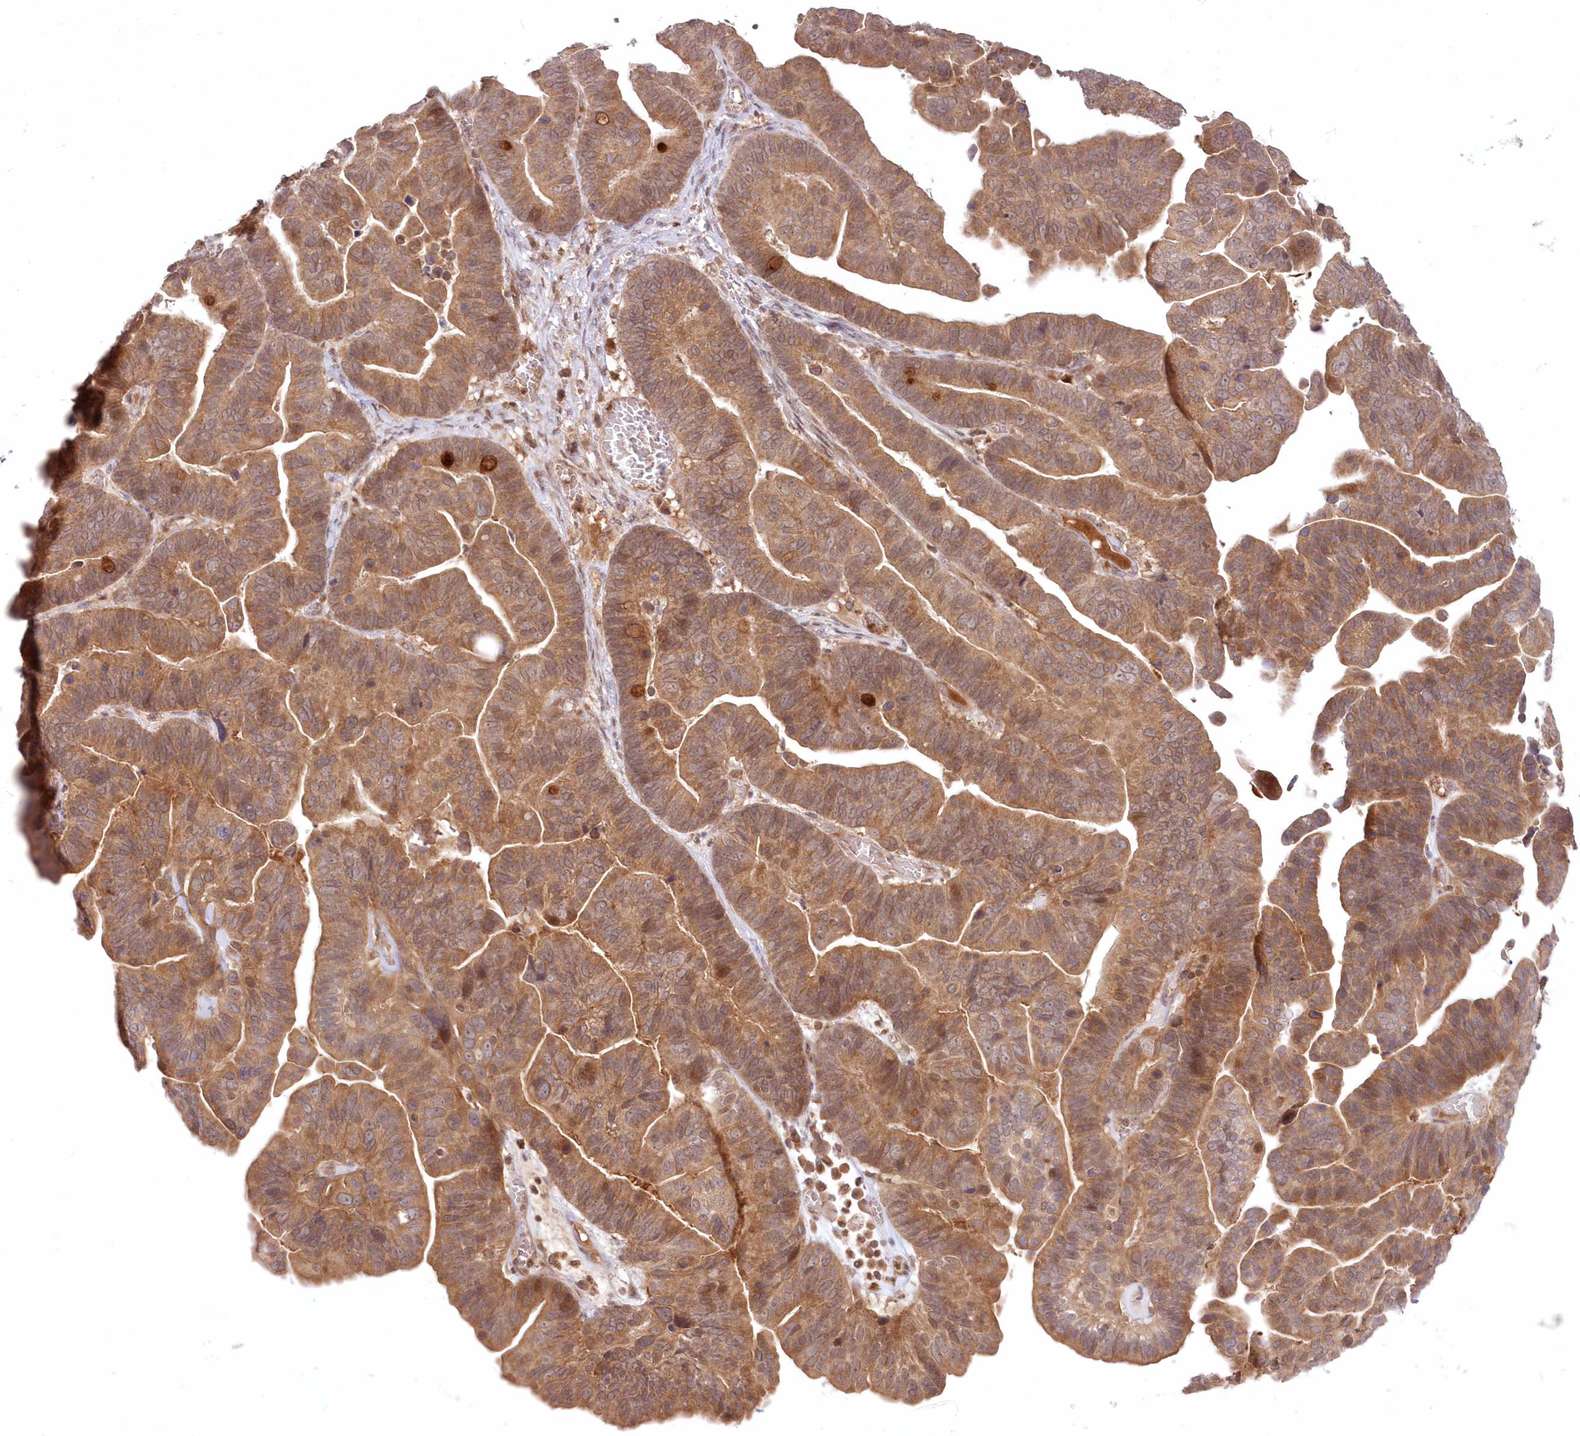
{"staining": {"intensity": "moderate", "quantity": ">75%", "location": "cytoplasmic/membranous"}, "tissue": "ovarian cancer", "cell_type": "Tumor cells", "image_type": "cancer", "snomed": [{"axis": "morphology", "description": "Cystadenocarcinoma, serous, NOS"}, {"axis": "topography", "description": "Ovary"}], "caption": "The histopathology image exhibits immunohistochemical staining of ovarian cancer. There is moderate cytoplasmic/membranous positivity is seen in approximately >75% of tumor cells.", "gene": "MTMR3", "patient": {"sex": "female", "age": 56}}